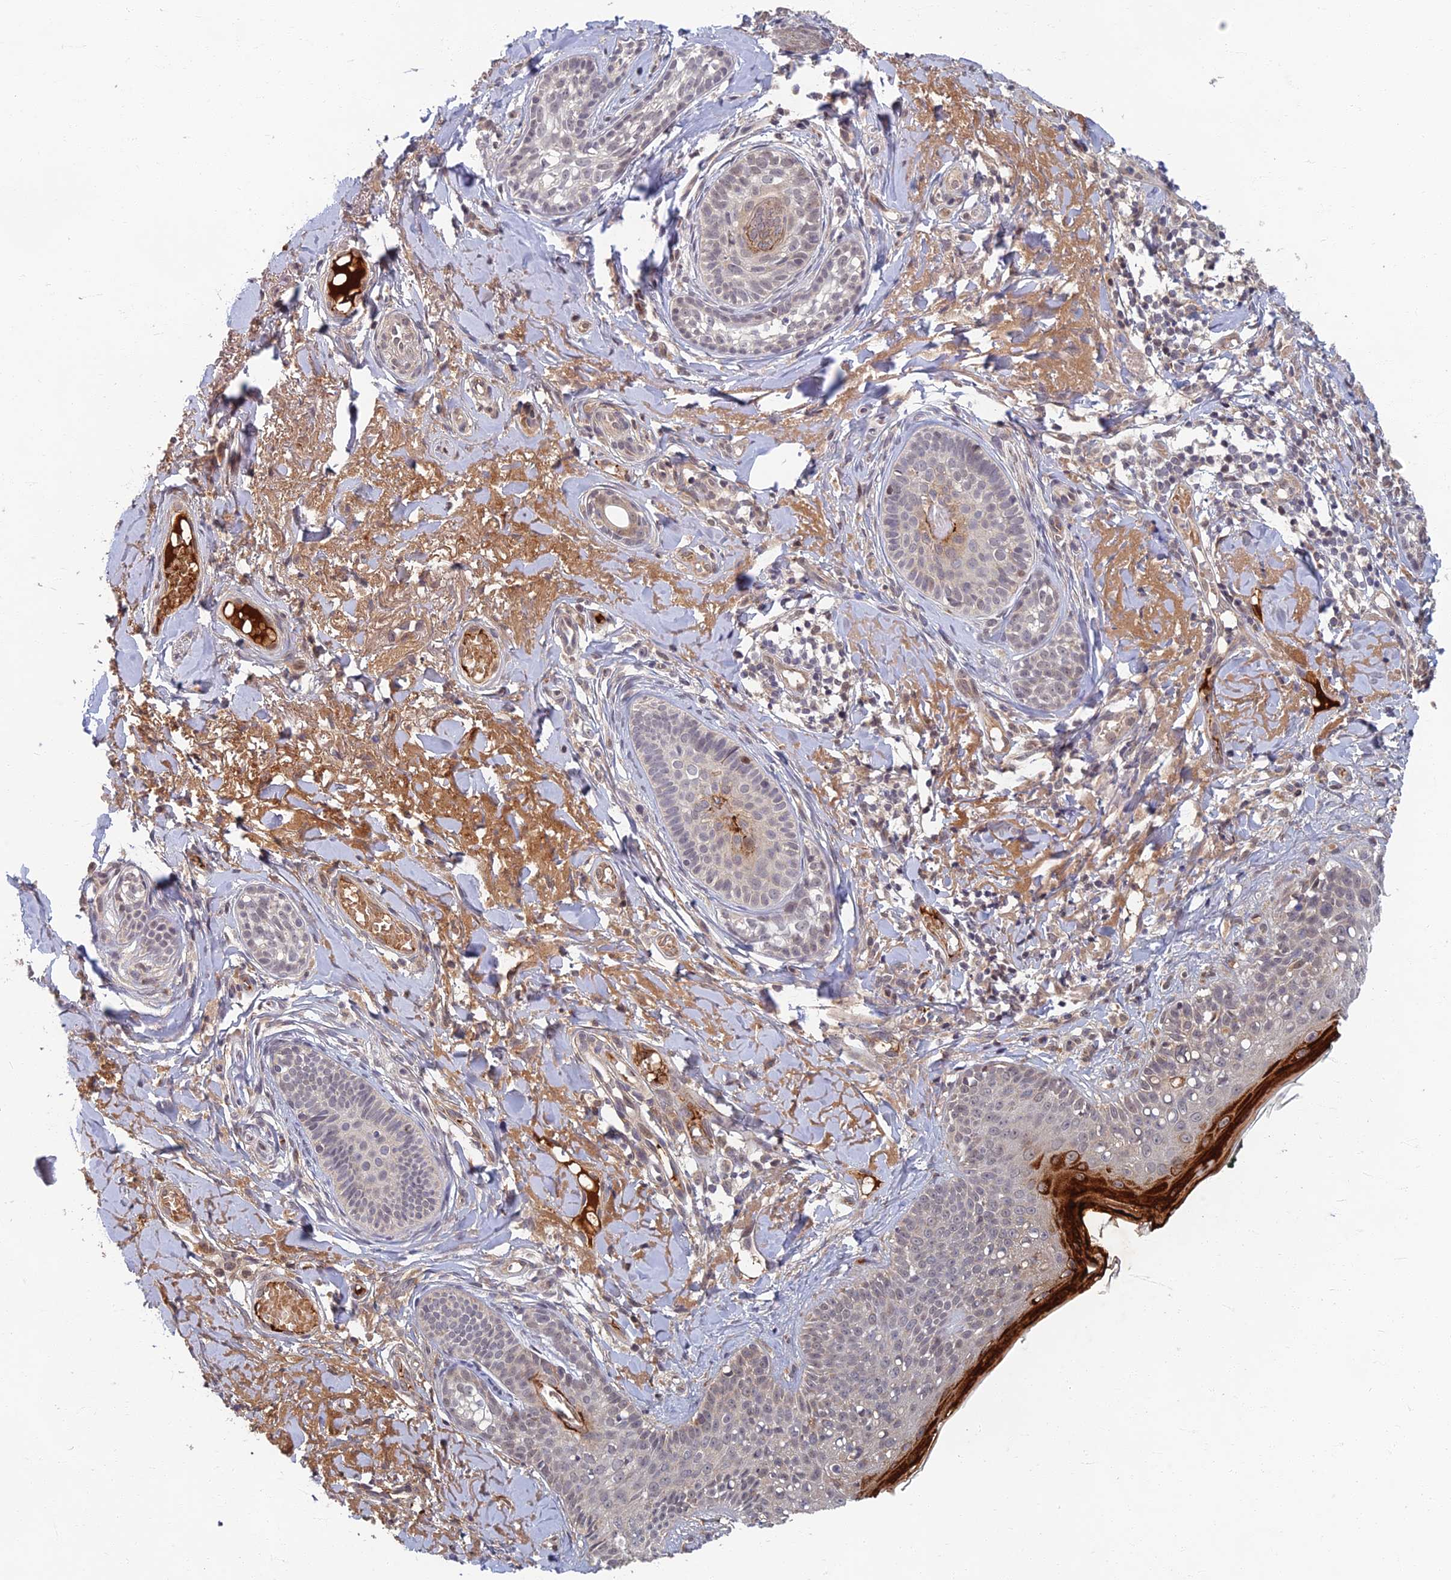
{"staining": {"intensity": "negative", "quantity": "none", "location": "none"}, "tissue": "skin cancer", "cell_type": "Tumor cells", "image_type": "cancer", "snomed": [{"axis": "morphology", "description": "Basal cell carcinoma"}, {"axis": "topography", "description": "Skin"}], "caption": "Immunohistochemistry (IHC) of human basal cell carcinoma (skin) demonstrates no expression in tumor cells.", "gene": "EARS2", "patient": {"sex": "female", "age": 76}}